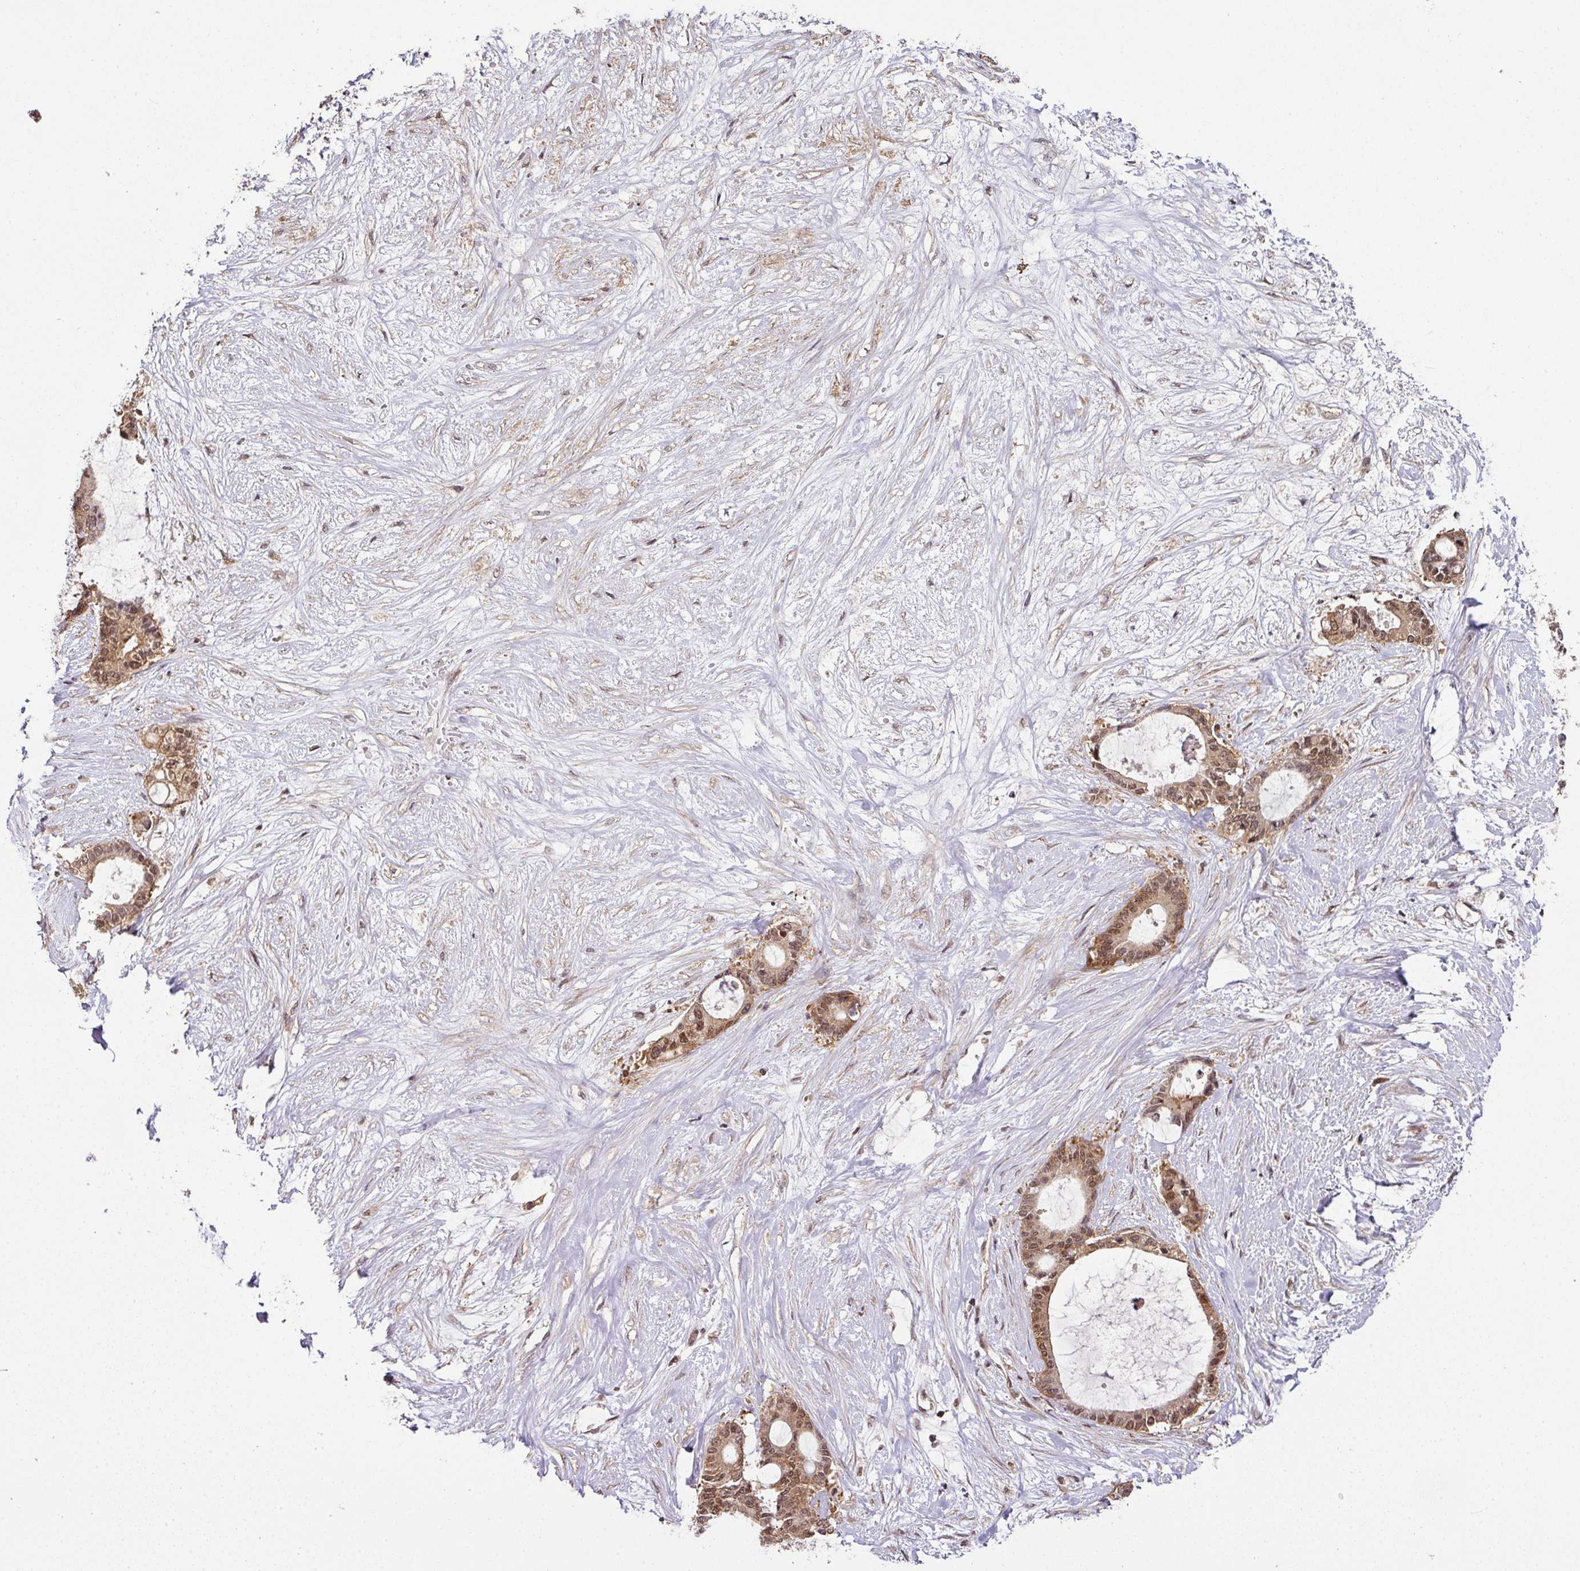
{"staining": {"intensity": "moderate", "quantity": ">75%", "location": "cytoplasmic/membranous,nuclear"}, "tissue": "liver cancer", "cell_type": "Tumor cells", "image_type": "cancer", "snomed": [{"axis": "morphology", "description": "Normal tissue, NOS"}, {"axis": "morphology", "description": "Cholangiocarcinoma"}, {"axis": "topography", "description": "Liver"}, {"axis": "topography", "description": "Peripheral nerve tissue"}], "caption": "Liver cancer stained with a brown dye exhibits moderate cytoplasmic/membranous and nuclear positive staining in approximately >75% of tumor cells.", "gene": "ANKRD18A", "patient": {"sex": "female", "age": 73}}